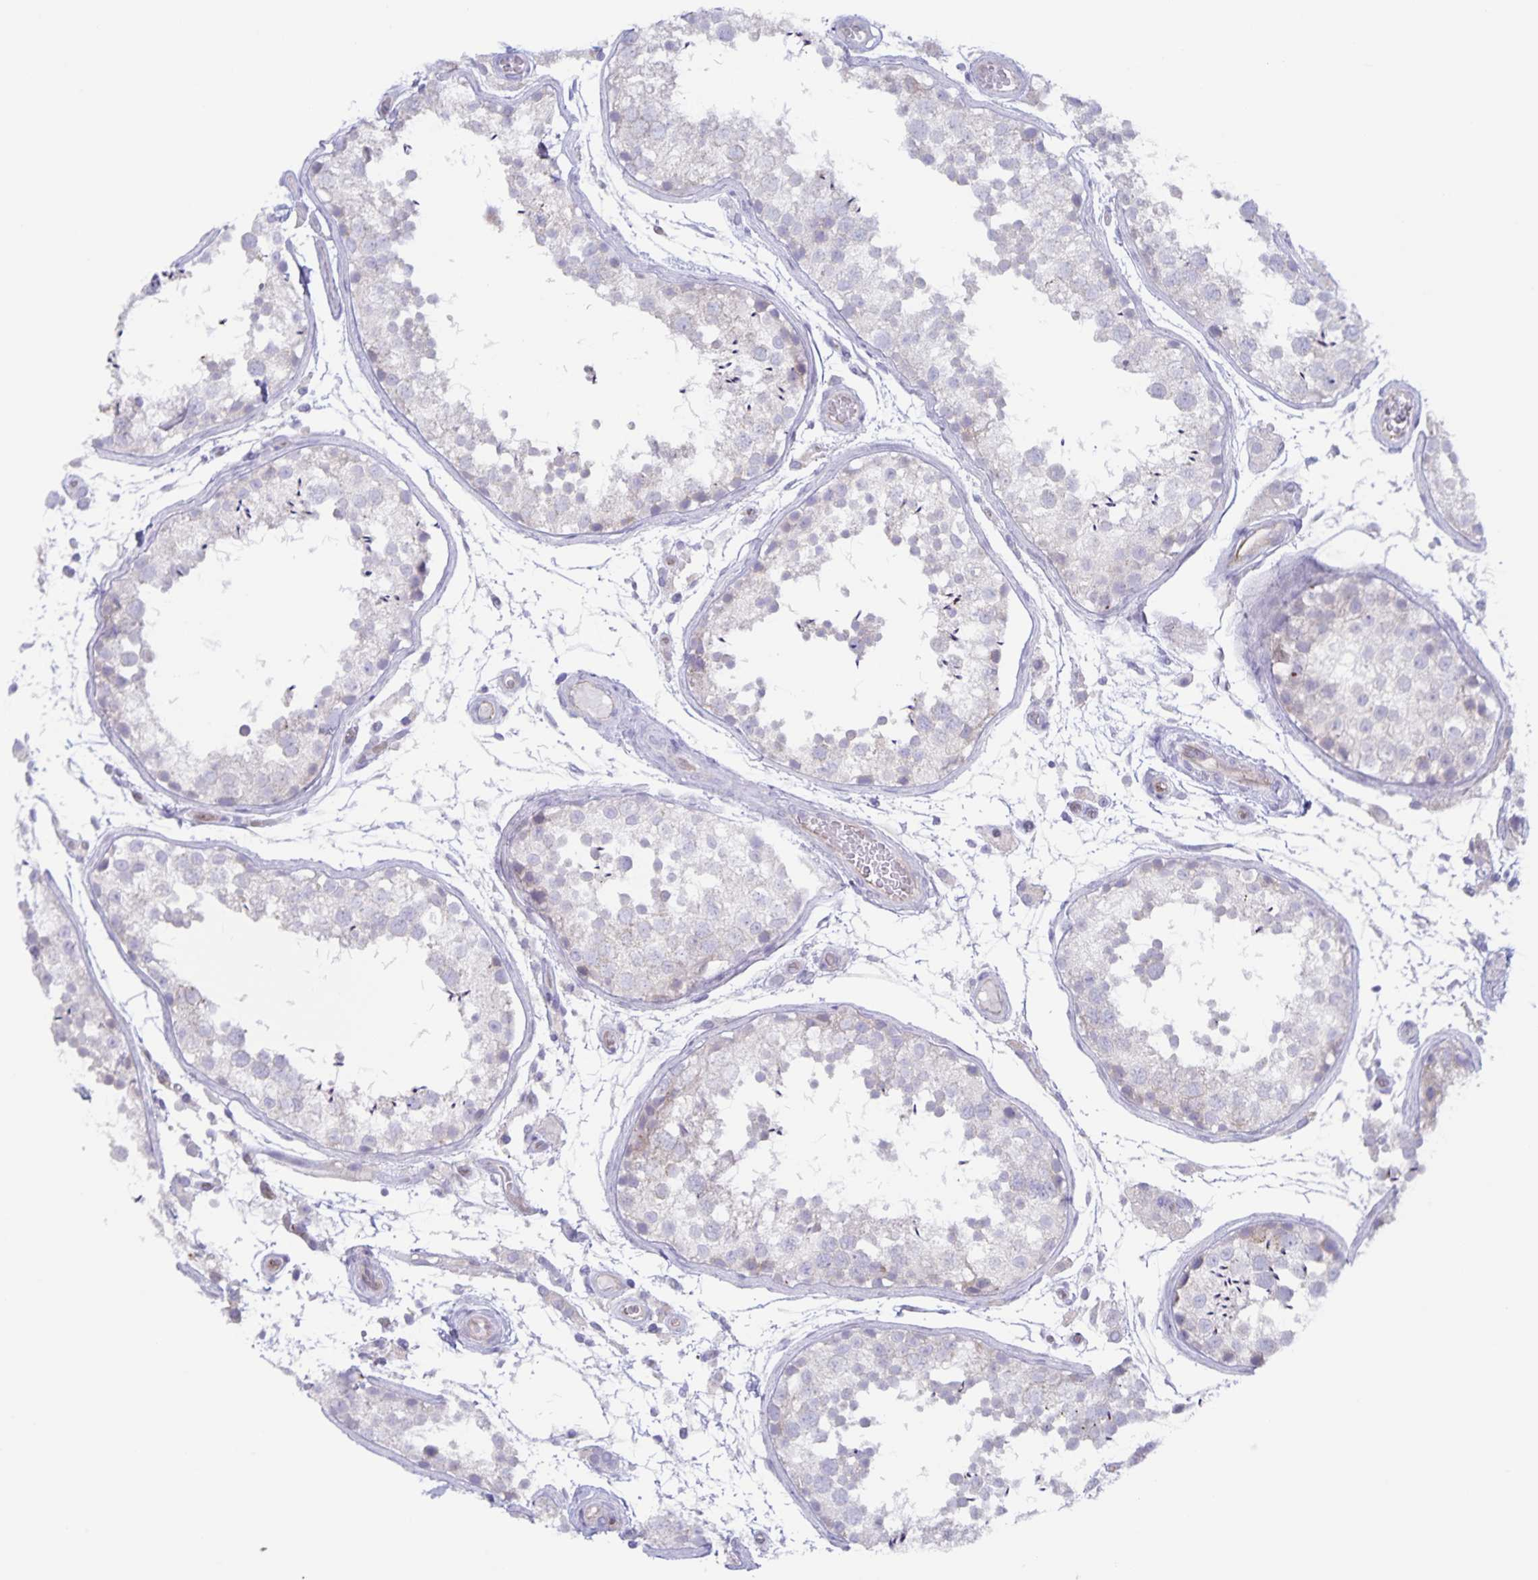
{"staining": {"intensity": "negative", "quantity": "none", "location": "none"}, "tissue": "testis", "cell_type": "Cells in seminiferous ducts", "image_type": "normal", "snomed": [{"axis": "morphology", "description": "Normal tissue, NOS"}, {"axis": "topography", "description": "Testis"}], "caption": "DAB immunohistochemical staining of benign human testis reveals no significant staining in cells in seminiferous ducts. (Brightfield microscopy of DAB immunohistochemistry at high magnification).", "gene": "AQP4", "patient": {"sex": "male", "age": 29}}